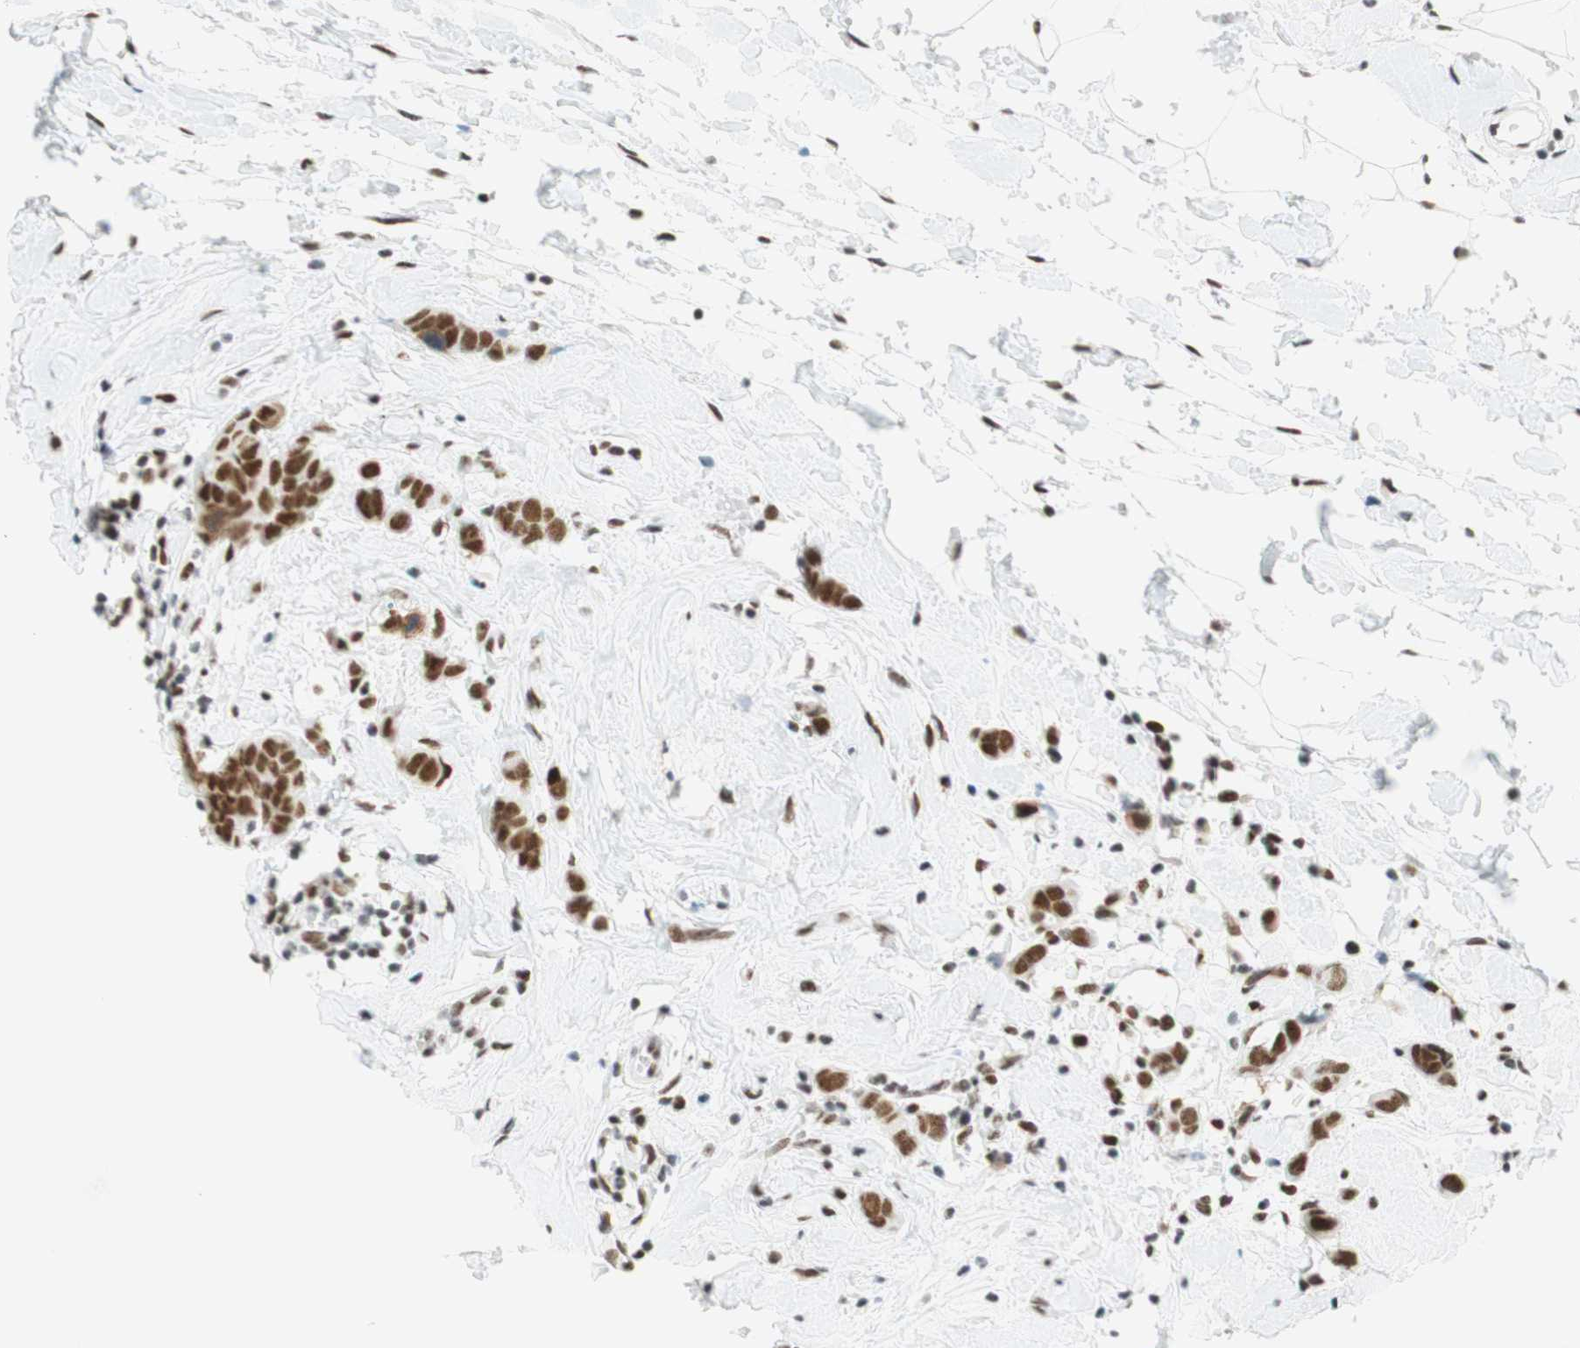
{"staining": {"intensity": "strong", "quantity": "25%-75%", "location": "nuclear"}, "tissue": "breast cancer", "cell_type": "Tumor cells", "image_type": "cancer", "snomed": [{"axis": "morphology", "description": "Normal tissue, NOS"}, {"axis": "morphology", "description": "Duct carcinoma"}, {"axis": "topography", "description": "Breast"}], "caption": "Immunohistochemical staining of intraductal carcinoma (breast) displays strong nuclear protein positivity in approximately 25%-75% of tumor cells.", "gene": "RNF20", "patient": {"sex": "female", "age": 50}}